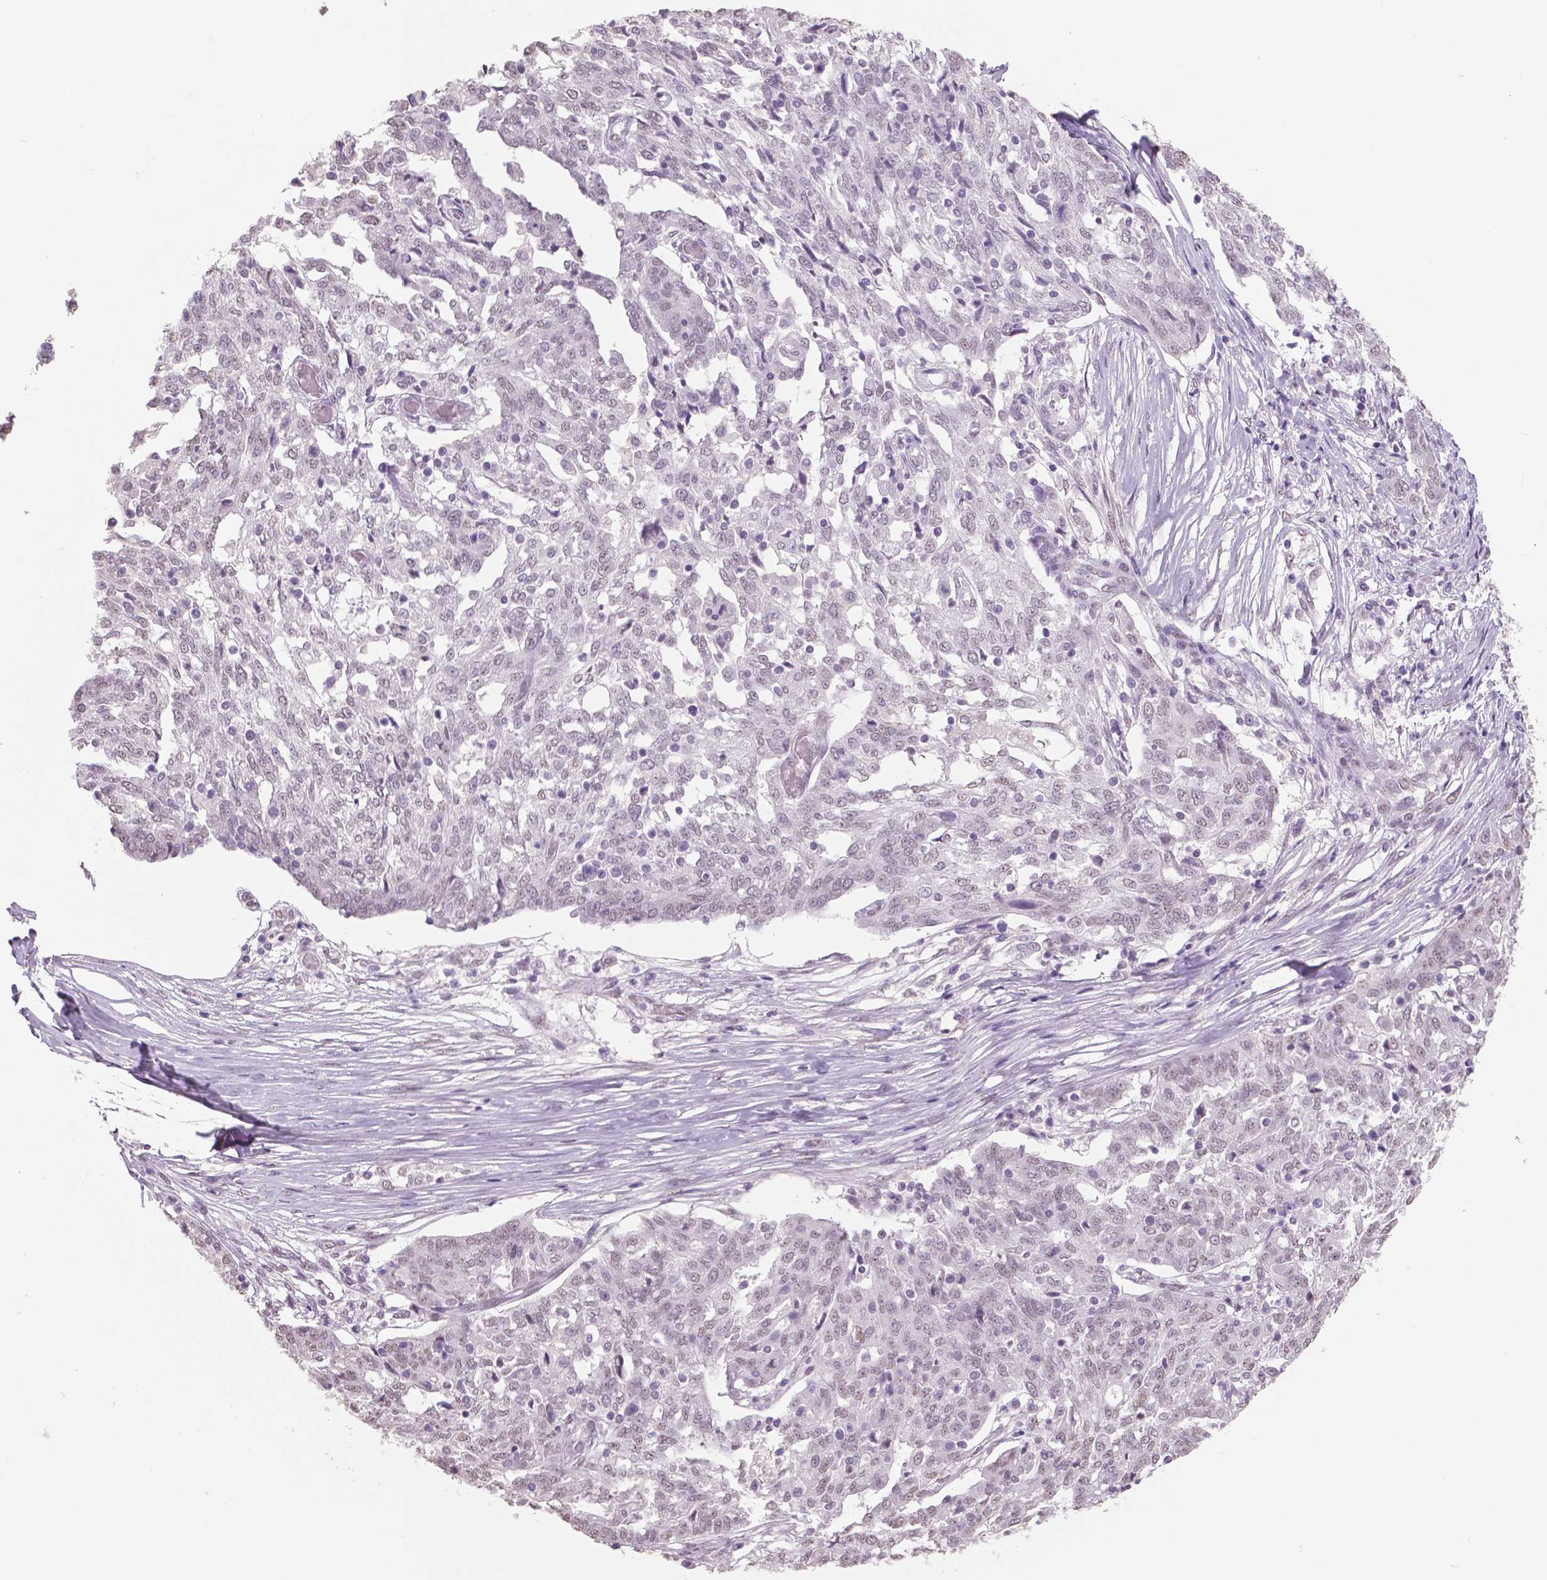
{"staining": {"intensity": "negative", "quantity": "none", "location": "none"}, "tissue": "ovarian cancer", "cell_type": "Tumor cells", "image_type": "cancer", "snomed": [{"axis": "morphology", "description": "Cystadenocarcinoma, serous, NOS"}, {"axis": "topography", "description": "Ovary"}], "caption": "DAB immunohistochemical staining of human ovarian cancer displays no significant positivity in tumor cells.", "gene": "IGF2BP1", "patient": {"sex": "female", "age": 67}}